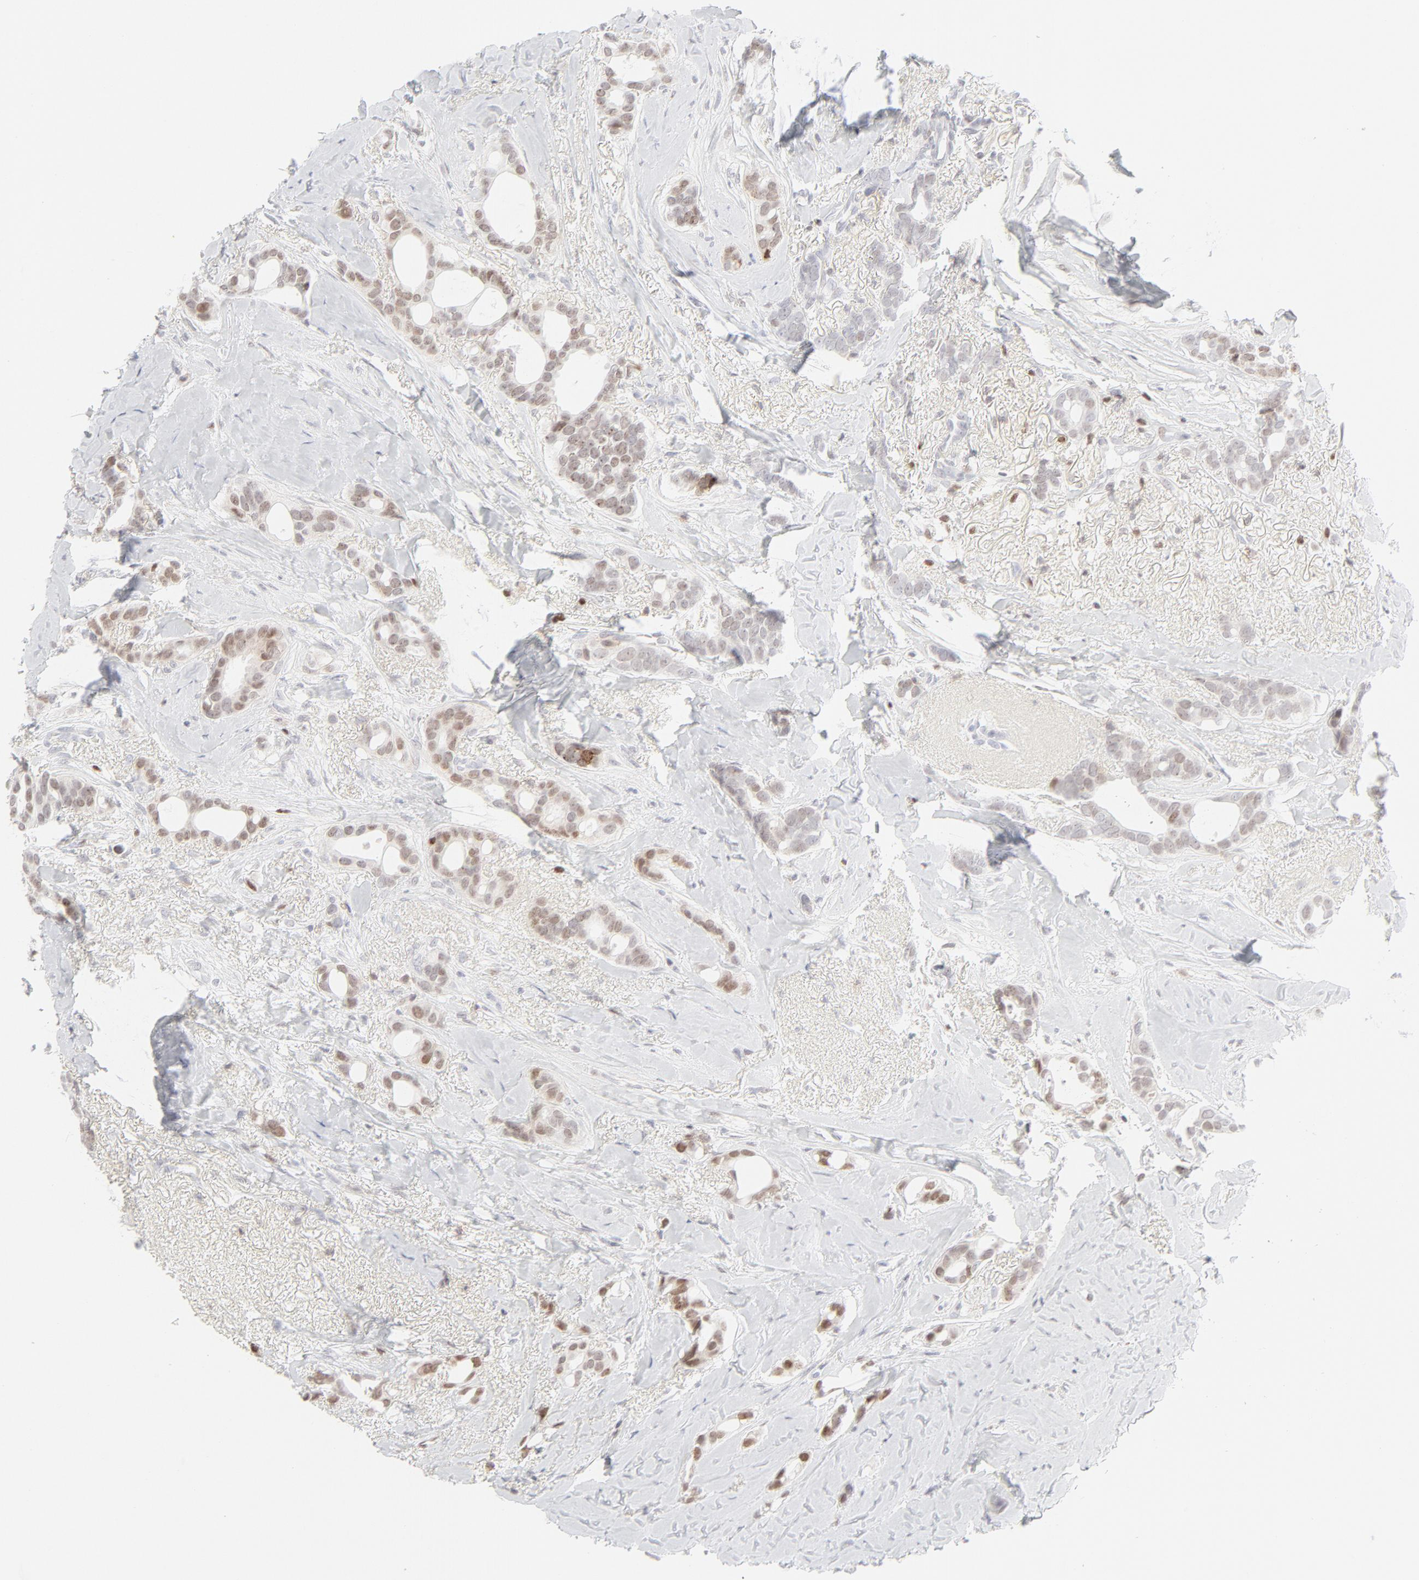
{"staining": {"intensity": "moderate", "quantity": "25%-75%", "location": "nuclear"}, "tissue": "breast cancer", "cell_type": "Tumor cells", "image_type": "cancer", "snomed": [{"axis": "morphology", "description": "Duct carcinoma"}, {"axis": "topography", "description": "Breast"}], "caption": "Tumor cells reveal medium levels of moderate nuclear staining in about 25%-75% of cells in breast infiltrating ductal carcinoma.", "gene": "PRKCB", "patient": {"sex": "female", "age": 54}}